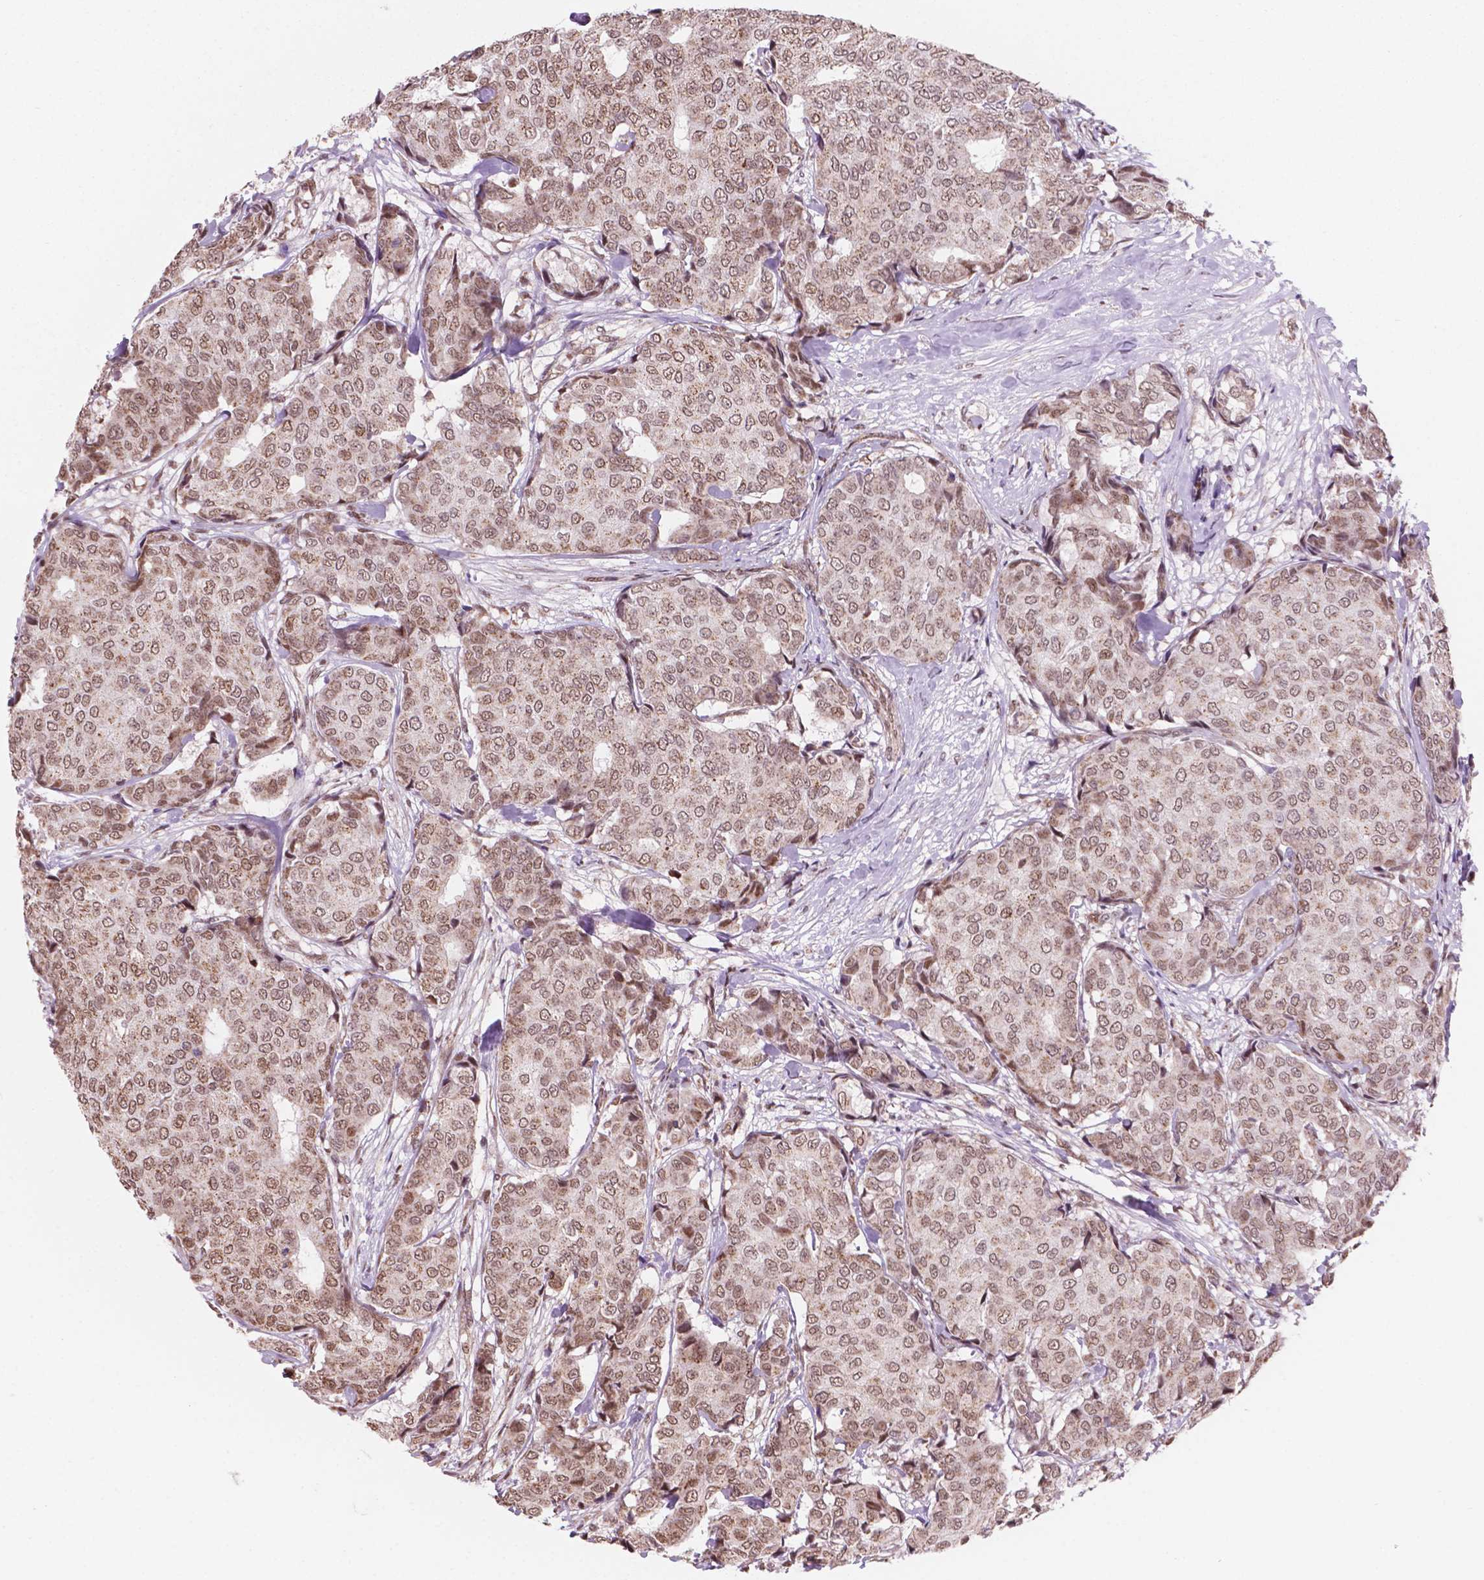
{"staining": {"intensity": "weak", "quantity": ">75%", "location": "nuclear"}, "tissue": "breast cancer", "cell_type": "Tumor cells", "image_type": "cancer", "snomed": [{"axis": "morphology", "description": "Duct carcinoma"}, {"axis": "topography", "description": "Breast"}], "caption": "Breast intraductal carcinoma was stained to show a protein in brown. There is low levels of weak nuclear positivity in approximately >75% of tumor cells.", "gene": "NDUFA10", "patient": {"sex": "female", "age": 75}}